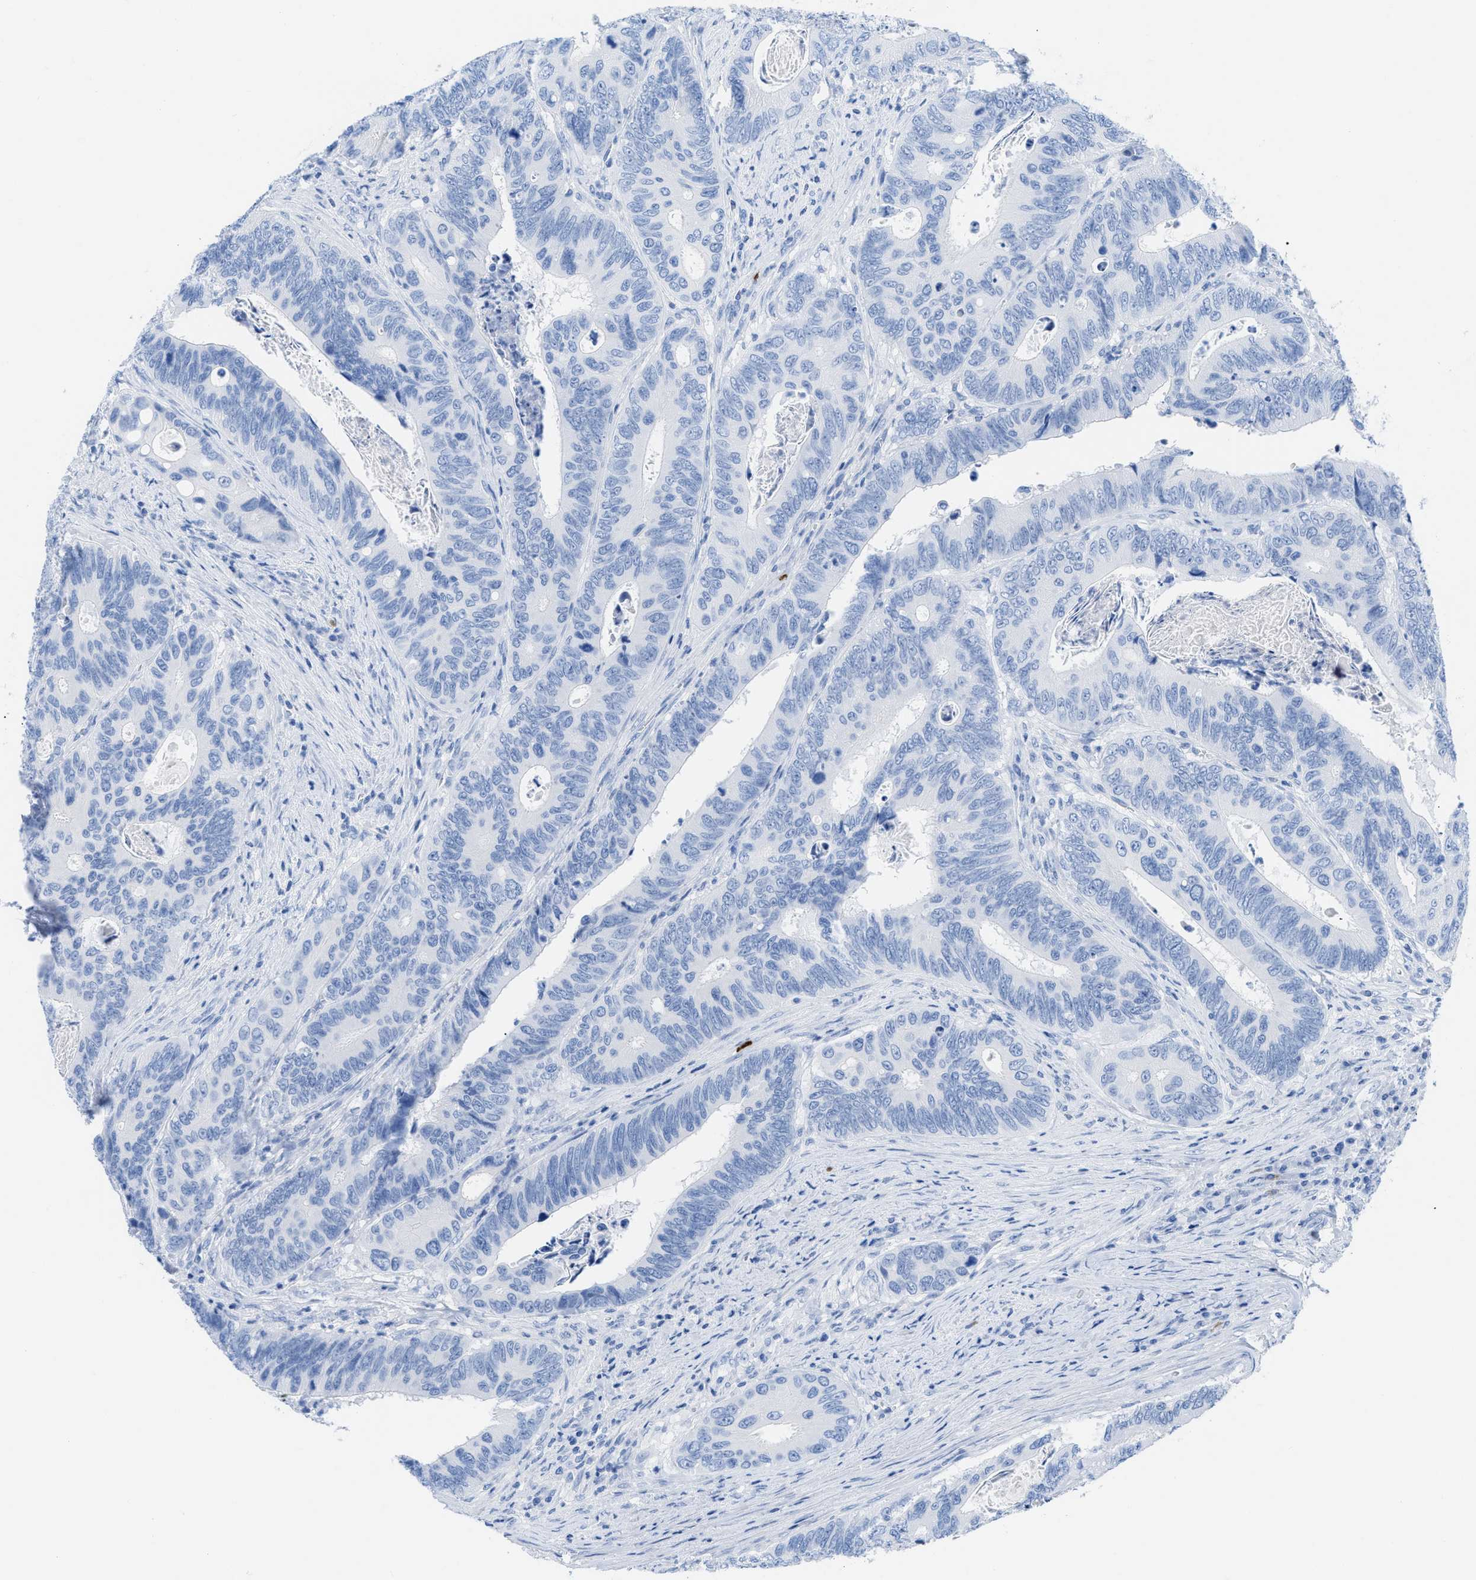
{"staining": {"intensity": "negative", "quantity": "none", "location": "none"}, "tissue": "colorectal cancer", "cell_type": "Tumor cells", "image_type": "cancer", "snomed": [{"axis": "morphology", "description": "Inflammation, NOS"}, {"axis": "morphology", "description": "Adenocarcinoma, NOS"}, {"axis": "topography", "description": "Colon"}], "caption": "The image exhibits no significant positivity in tumor cells of colorectal cancer (adenocarcinoma). (IHC, brightfield microscopy, high magnification).", "gene": "TCL1A", "patient": {"sex": "male", "age": 72}}